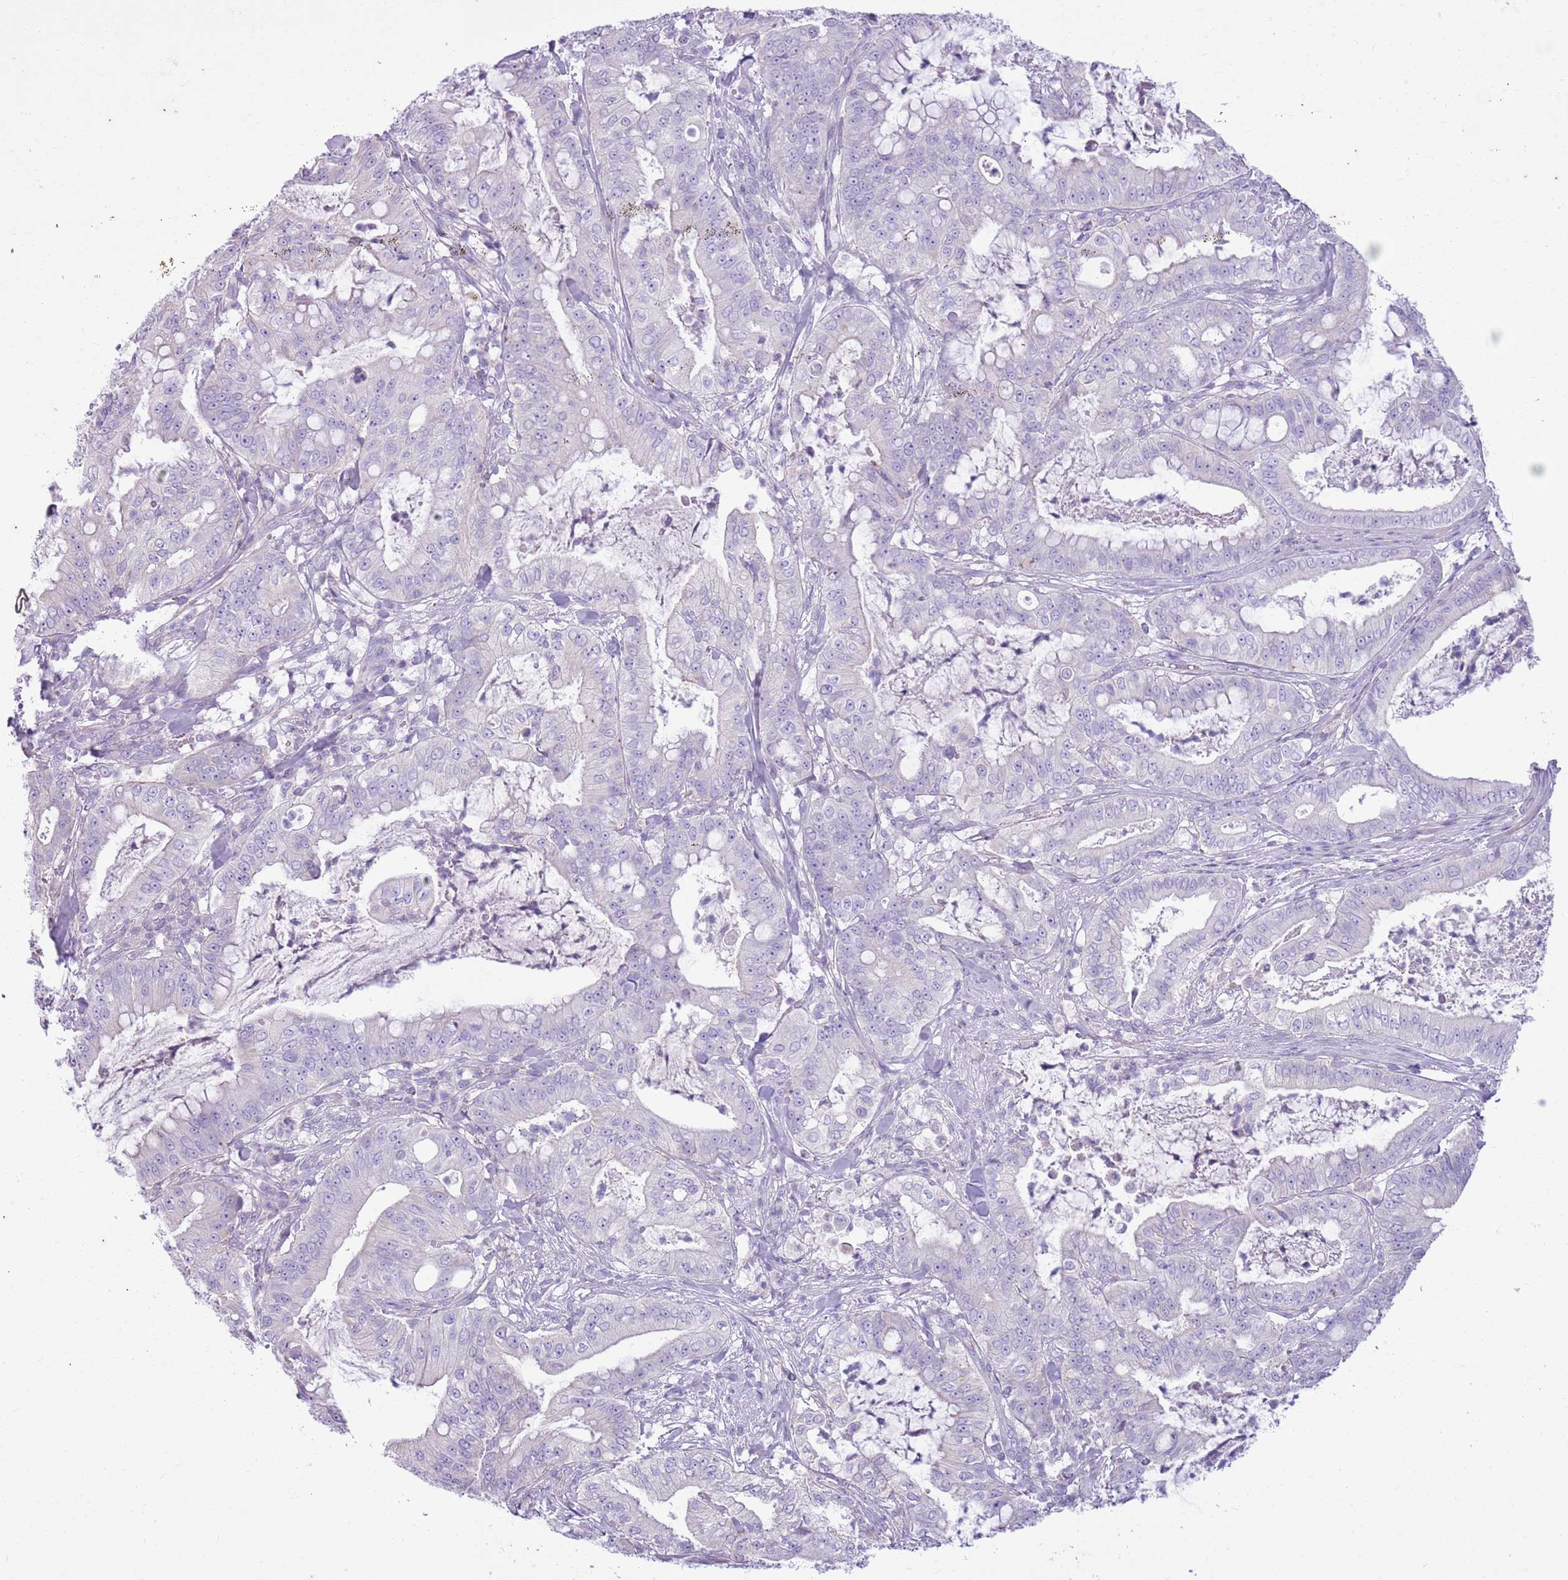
{"staining": {"intensity": "negative", "quantity": "none", "location": "none"}, "tissue": "pancreatic cancer", "cell_type": "Tumor cells", "image_type": "cancer", "snomed": [{"axis": "morphology", "description": "Adenocarcinoma, NOS"}, {"axis": "topography", "description": "Pancreas"}], "caption": "DAB immunohistochemical staining of pancreatic adenocarcinoma shows no significant expression in tumor cells.", "gene": "CNPPD1", "patient": {"sex": "male", "age": 71}}